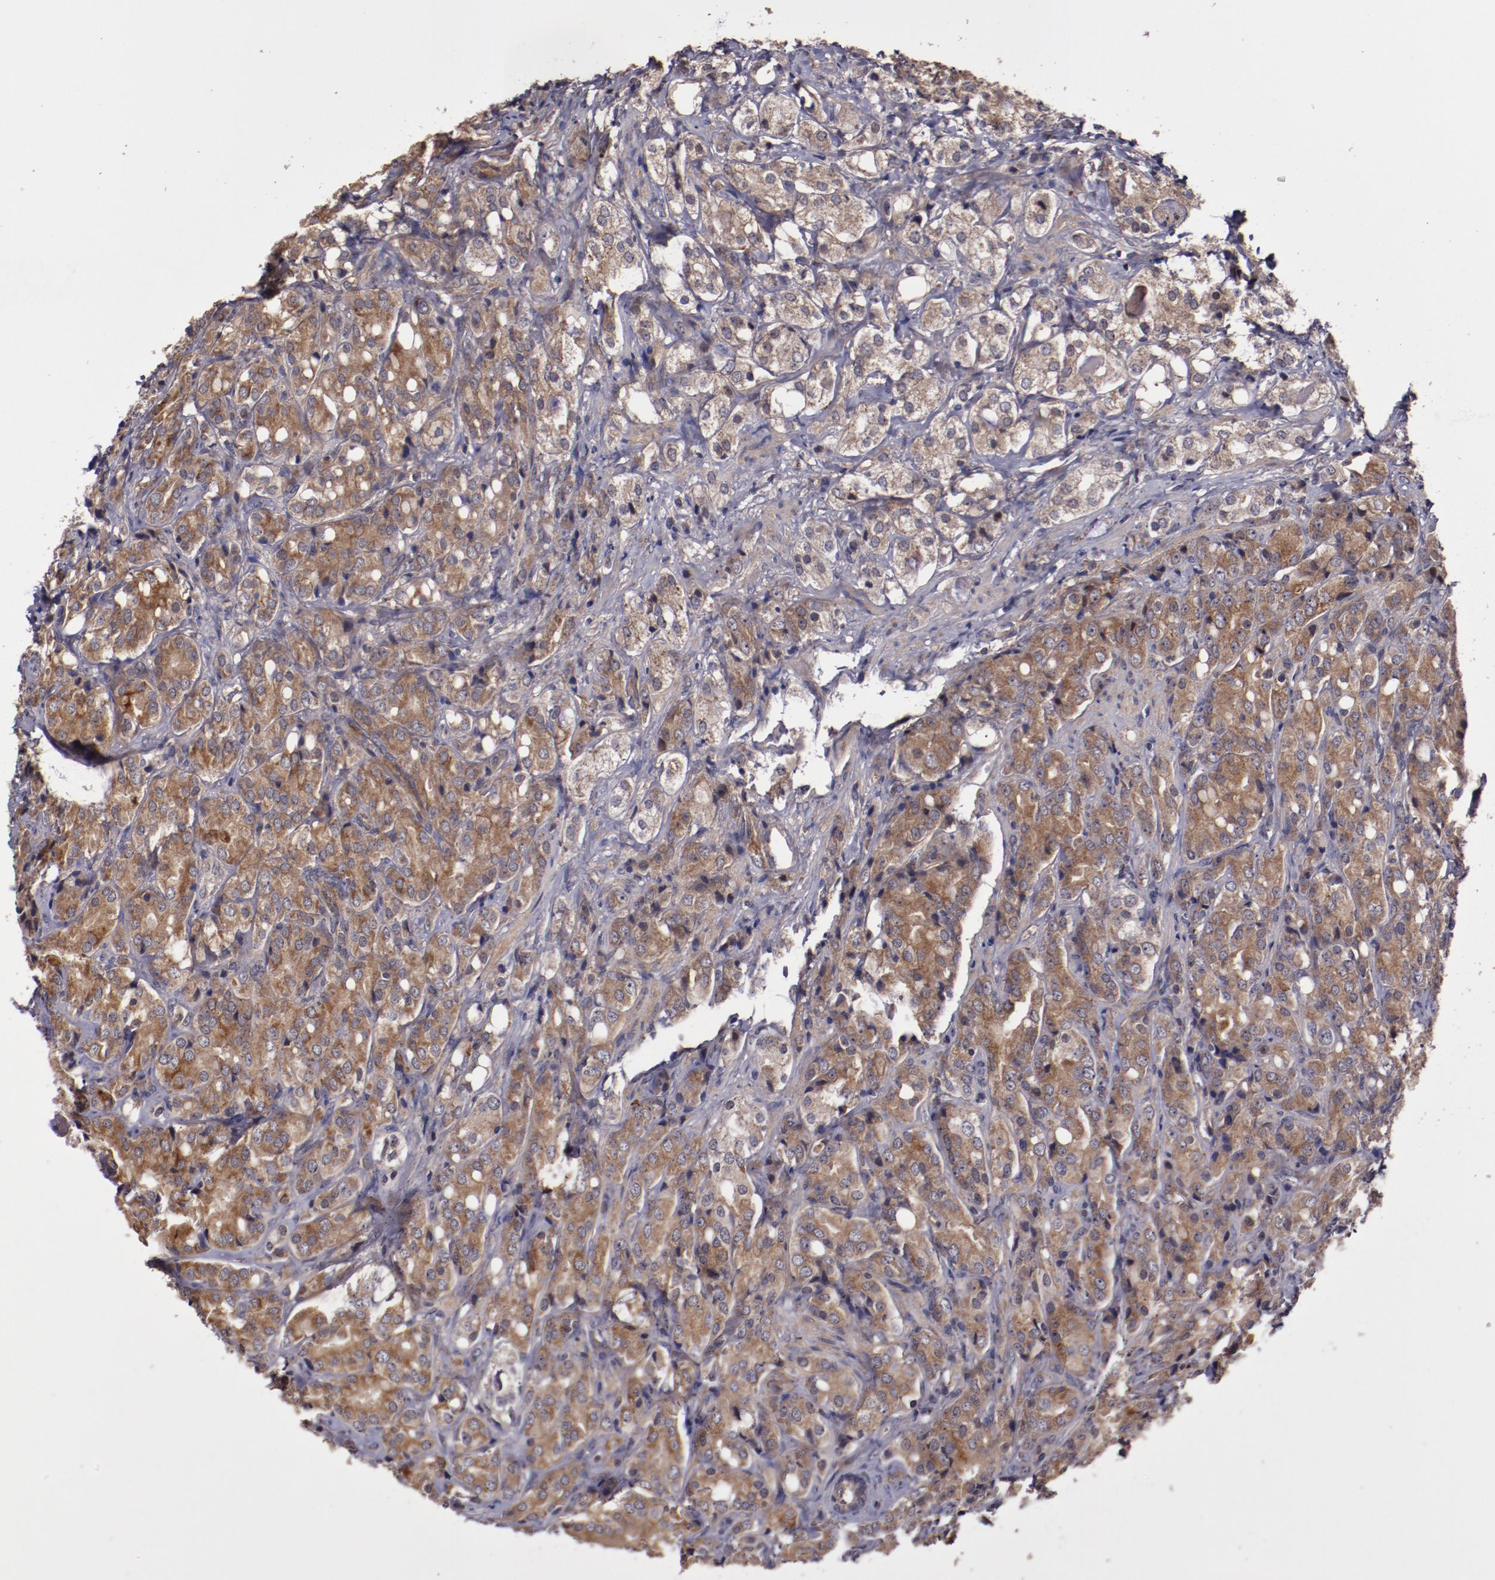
{"staining": {"intensity": "moderate", "quantity": "25%-75%", "location": "cytoplasmic/membranous"}, "tissue": "prostate cancer", "cell_type": "Tumor cells", "image_type": "cancer", "snomed": [{"axis": "morphology", "description": "Adenocarcinoma, High grade"}, {"axis": "topography", "description": "Prostate"}], "caption": "A medium amount of moderate cytoplasmic/membranous positivity is seen in about 25%-75% of tumor cells in prostate cancer tissue. The staining is performed using DAB brown chromogen to label protein expression. The nuclei are counter-stained blue using hematoxylin.", "gene": "FTSJ1", "patient": {"sex": "male", "age": 68}}